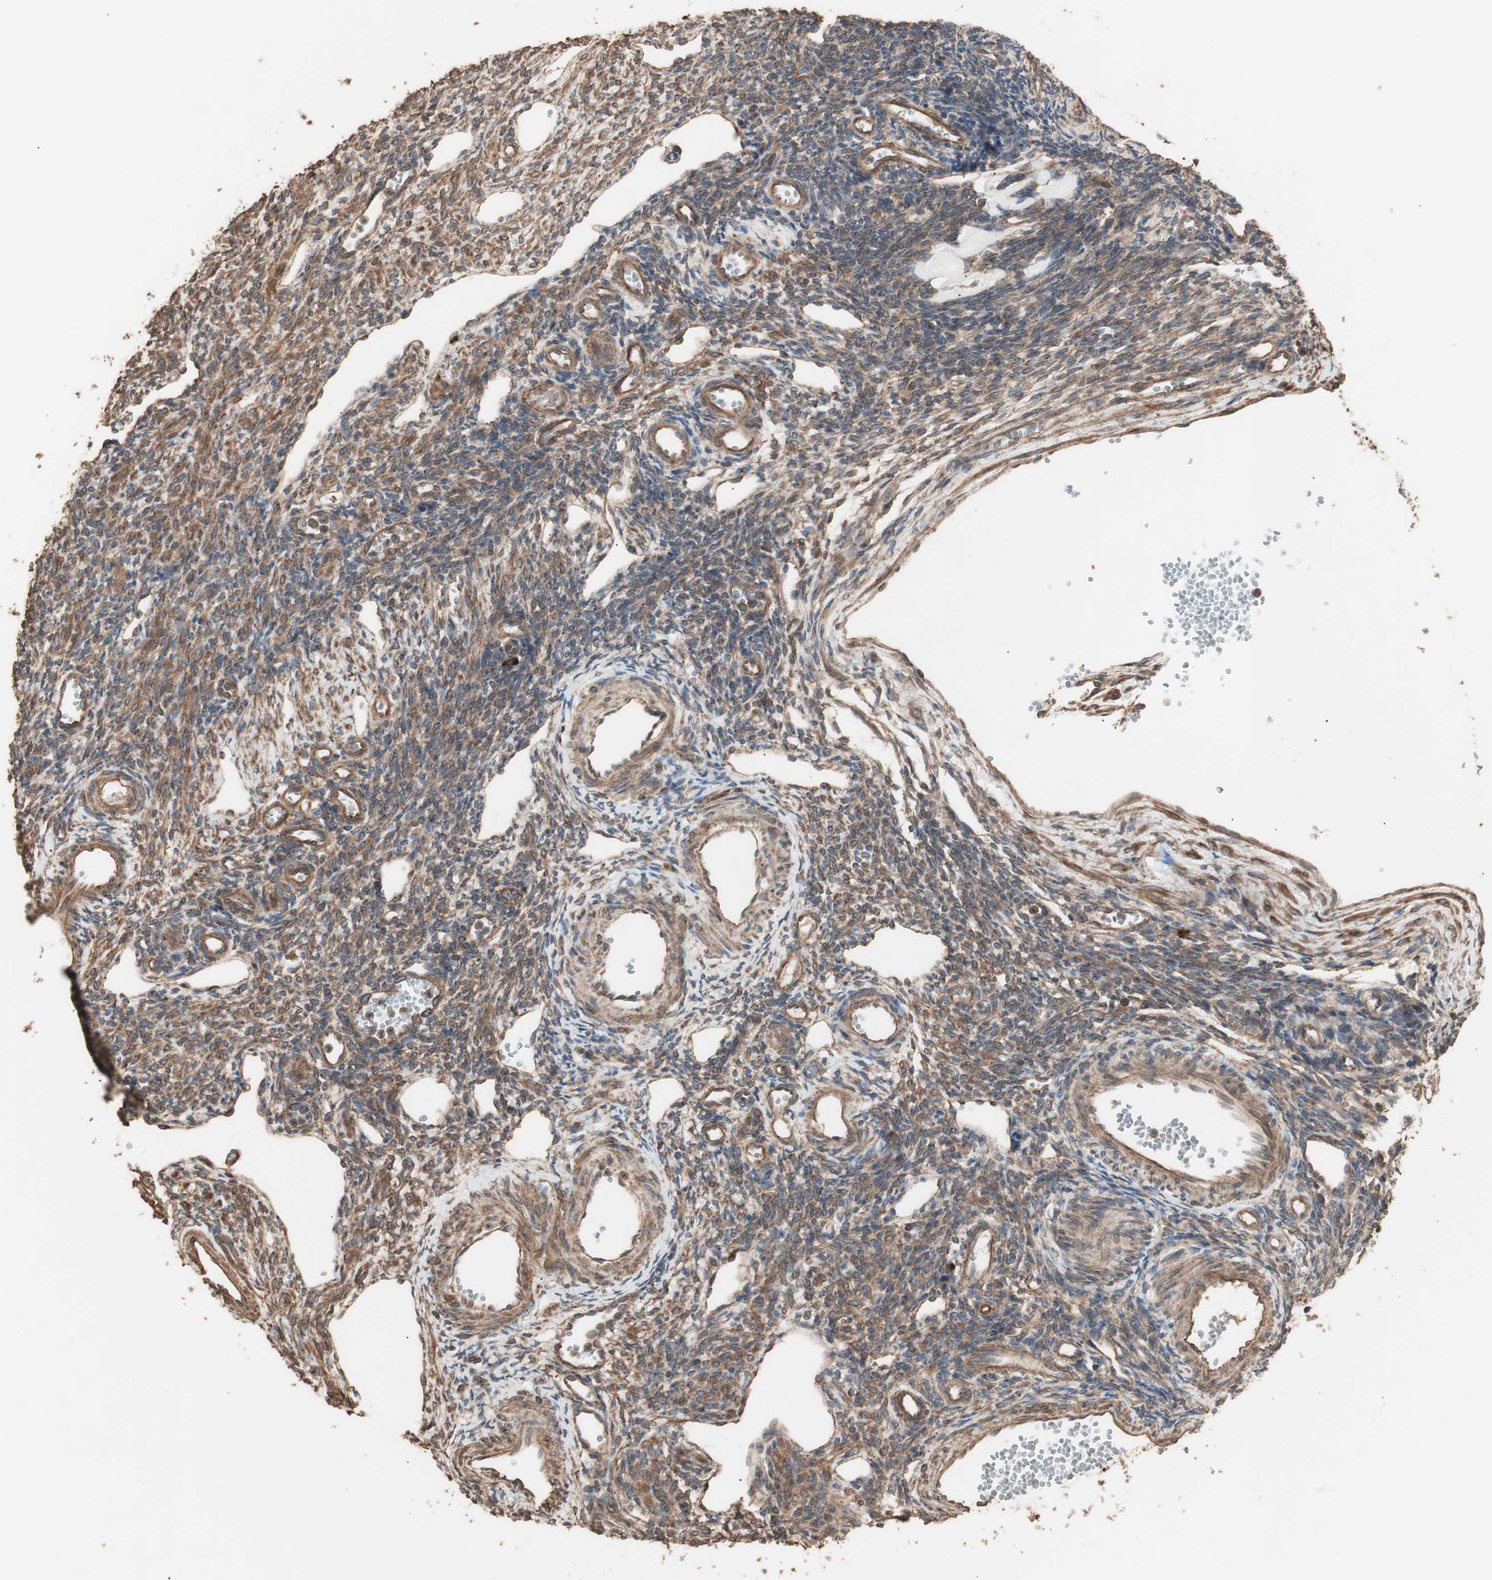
{"staining": {"intensity": "moderate", "quantity": ">75%", "location": "cytoplasmic/membranous"}, "tissue": "ovary", "cell_type": "Follicle cells", "image_type": "normal", "snomed": [{"axis": "morphology", "description": "Normal tissue, NOS"}, {"axis": "topography", "description": "Ovary"}], "caption": "Protein expression analysis of normal ovary demonstrates moderate cytoplasmic/membranous positivity in approximately >75% of follicle cells. (brown staining indicates protein expression, while blue staining denotes nuclei).", "gene": "LZTS1", "patient": {"sex": "female", "age": 33}}